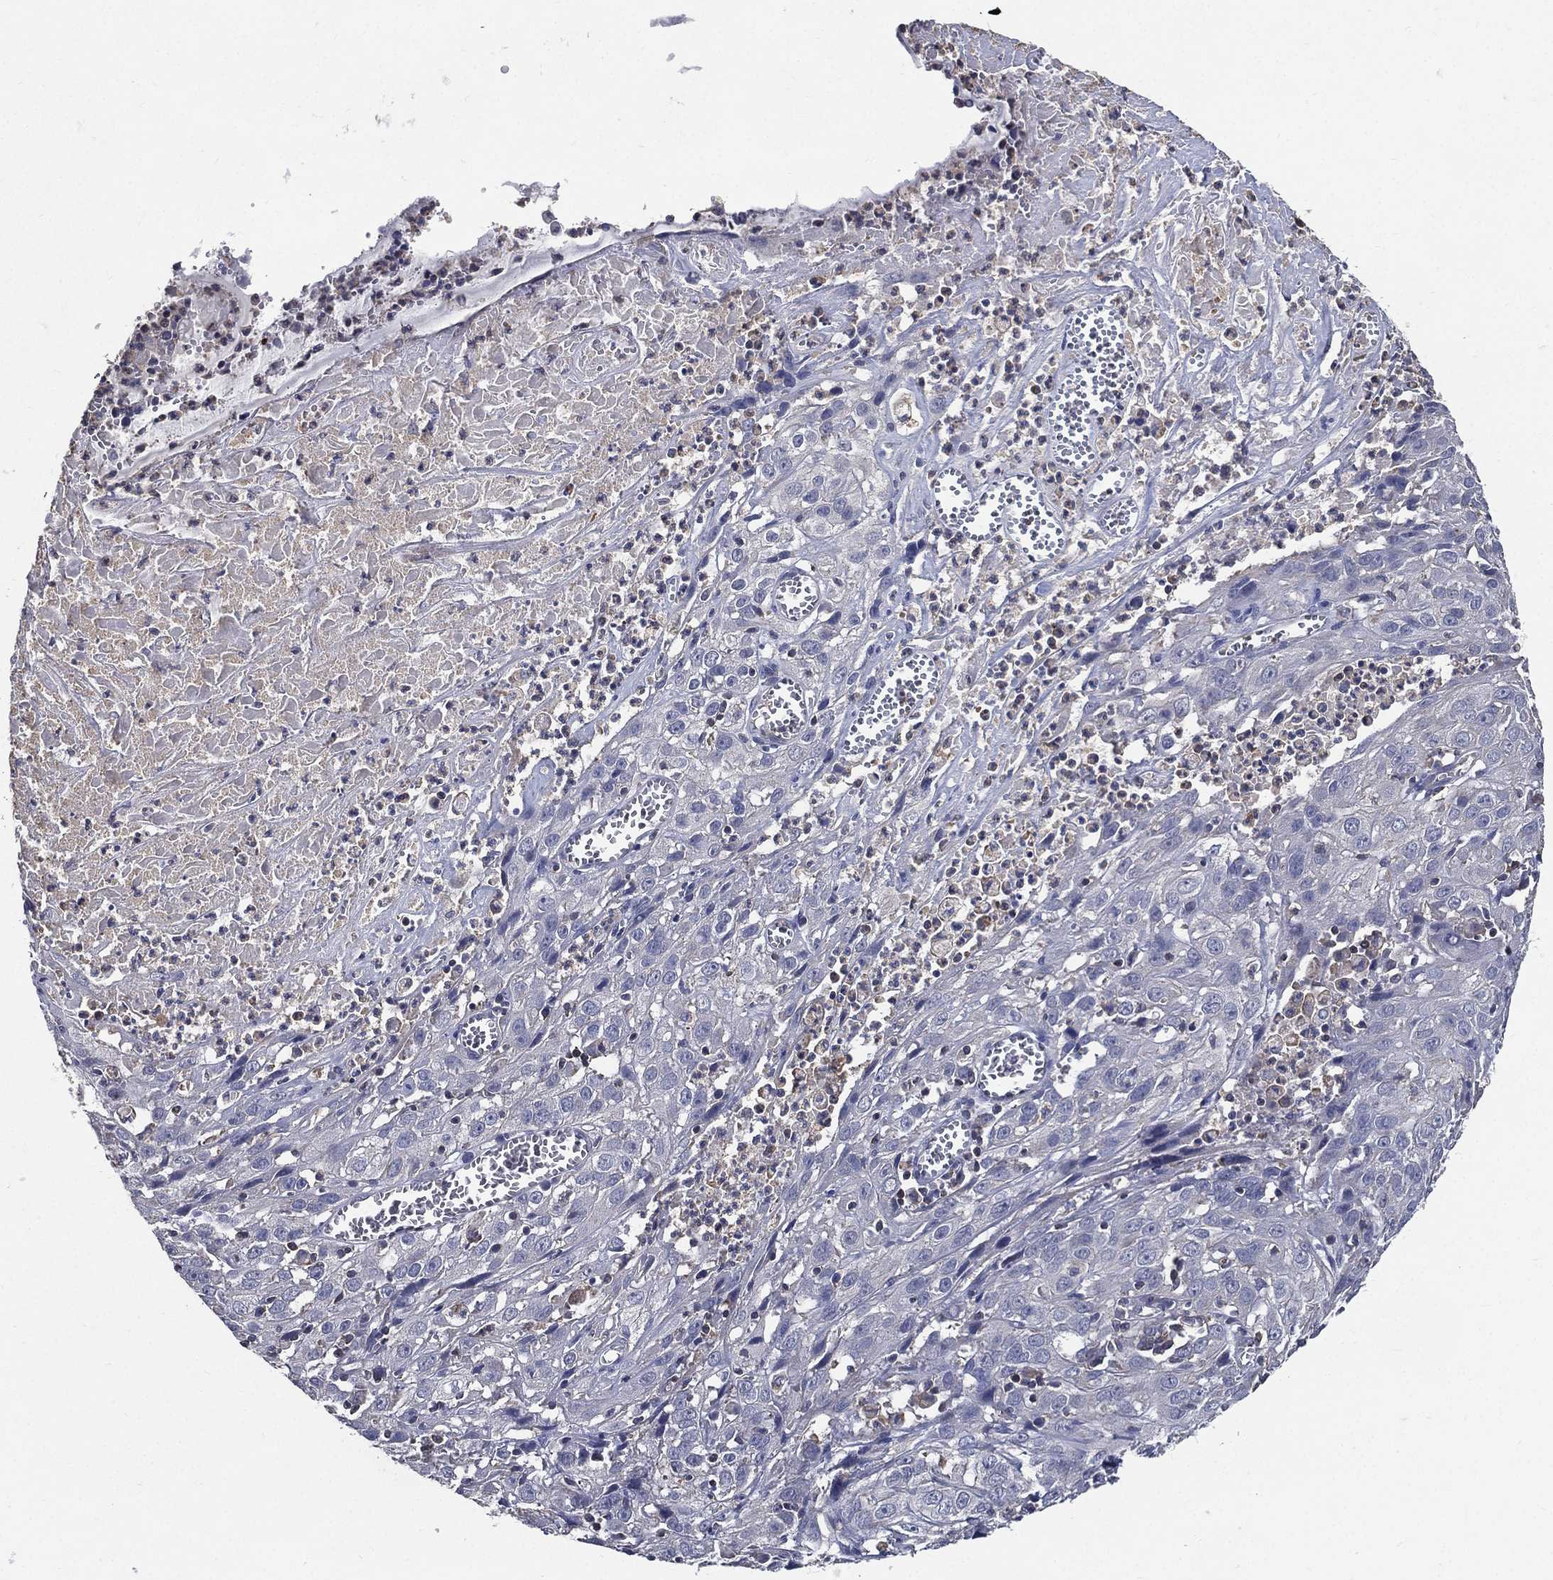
{"staining": {"intensity": "negative", "quantity": "none", "location": "none"}, "tissue": "cervical cancer", "cell_type": "Tumor cells", "image_type": "cancer", "snomed": [{"axis": "morphology", "description": "Squamous cell carcinoma, NOS"}, {"axis": "topography", "description": "Cervix"}], "caption": "Immunohistochemical staining of squamous cell carcinoma (cervical) shows no significant staining in tumor cells. Brightfield microscopy of IHC stained with DAB (3,3'-diaminobenzidine) (brown) and hematoxylin (blue), captured at high magnification.", "gene": "SERPINB2", "patient": {"sex": "female", "age": 32}}